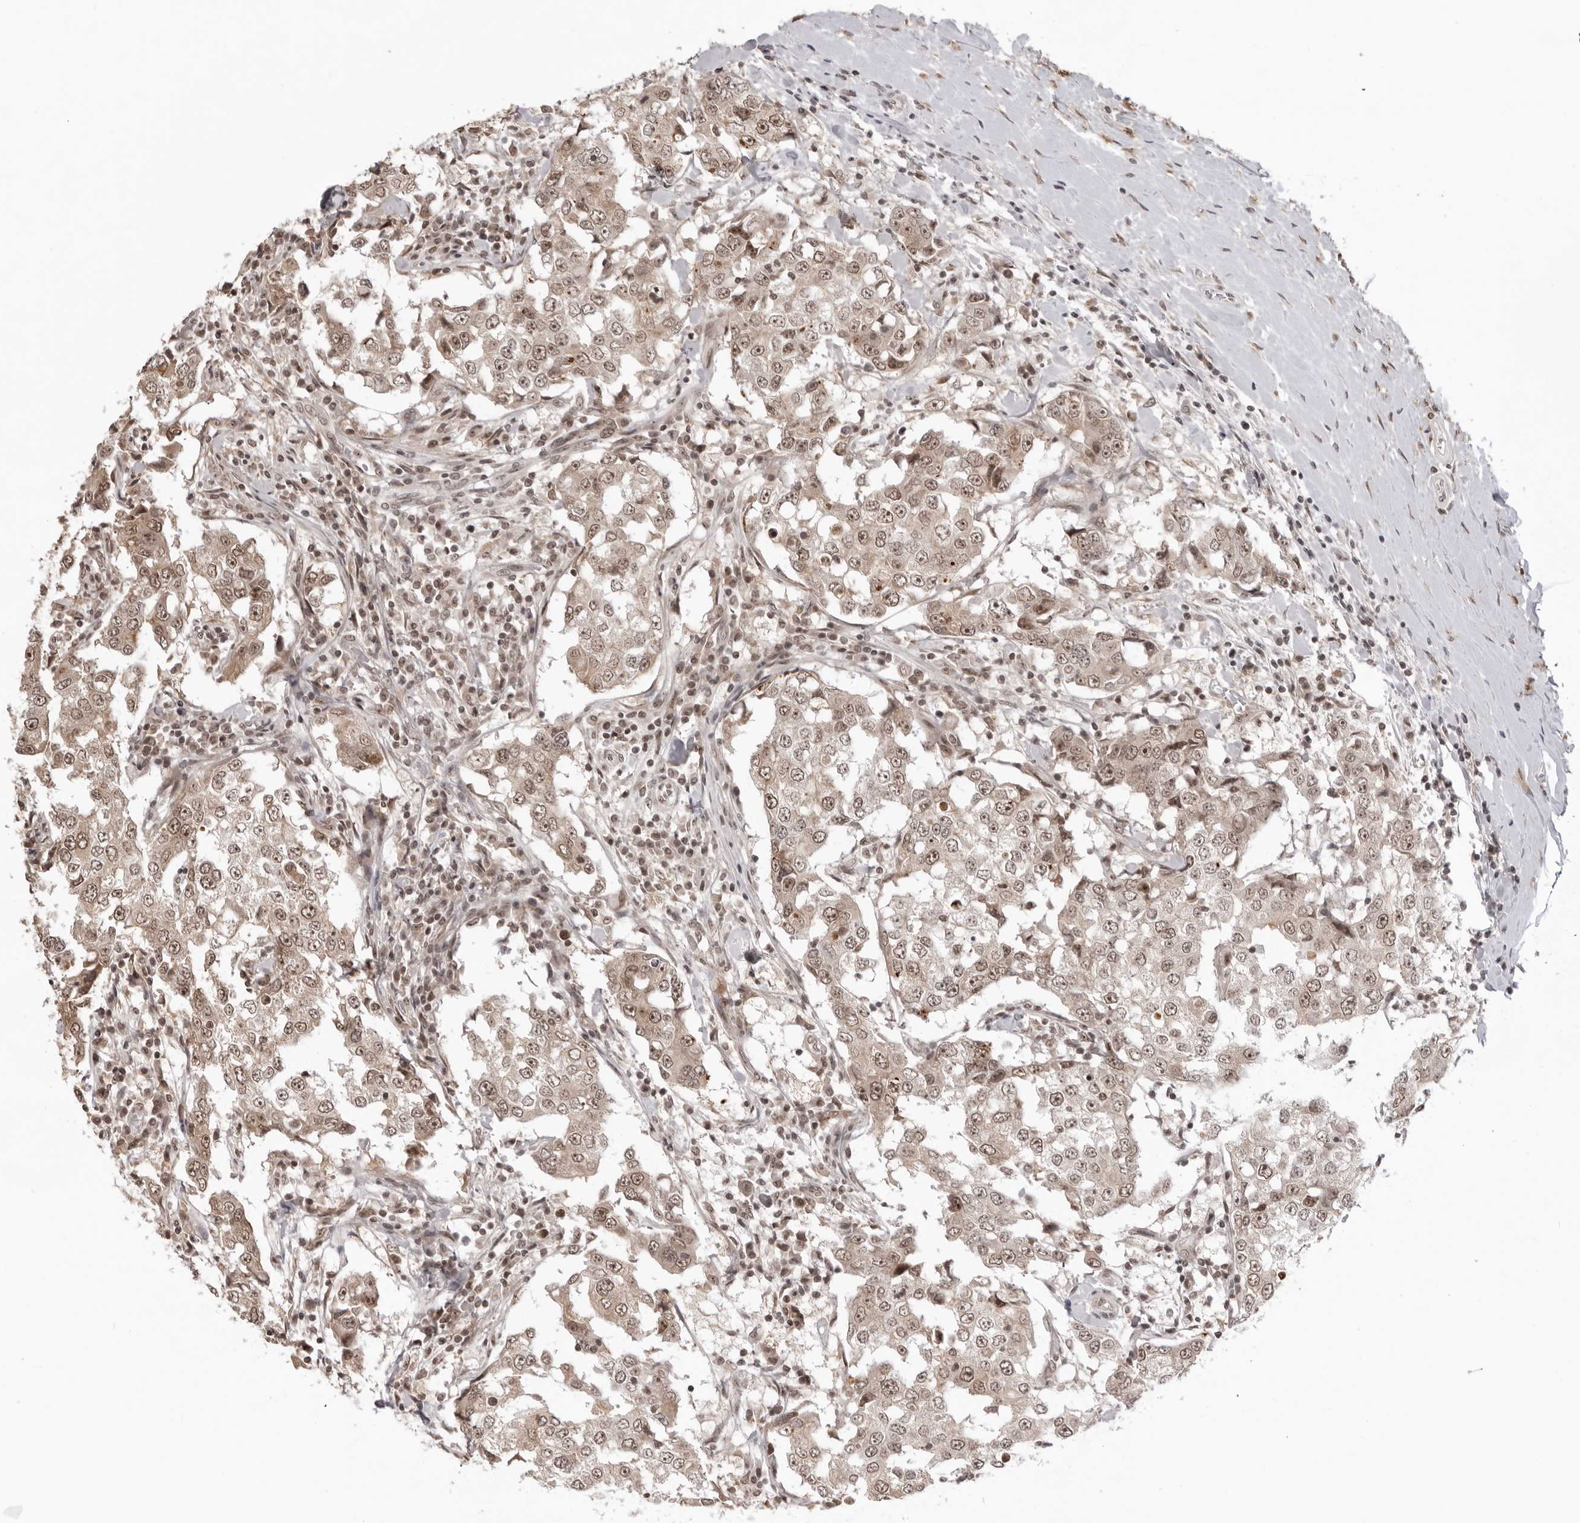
{"staining": {"intensity": "moderate", "quantity": ">75%", "location": "cytoplasmic/membranous,nuclear"}, "tissue": "breast cancer", "cell_type": "Tumor cells", "image_type": "cancer", "snomed": [{"axis": "morphology", "description": "Duct carcinoma"}, {"axis": "topography", "description": "Breast"}], "caption": "Immunohistochemistry (IHC) staining of infiltrating ductal carcinoma (breast), which reveals medium levels of moderate cytoplasmic/membranous and nuclear staining in about >75% of tumor cells indicating moderate cytoplasmic/membranous and nuclear protein expression. The staining was performed using DAB (brown) for protein detection and nuclei were counterstained in hematoxylin (blue).", "gene": "EXOSC10", "patient": {"sex": "female", "age": 27}}